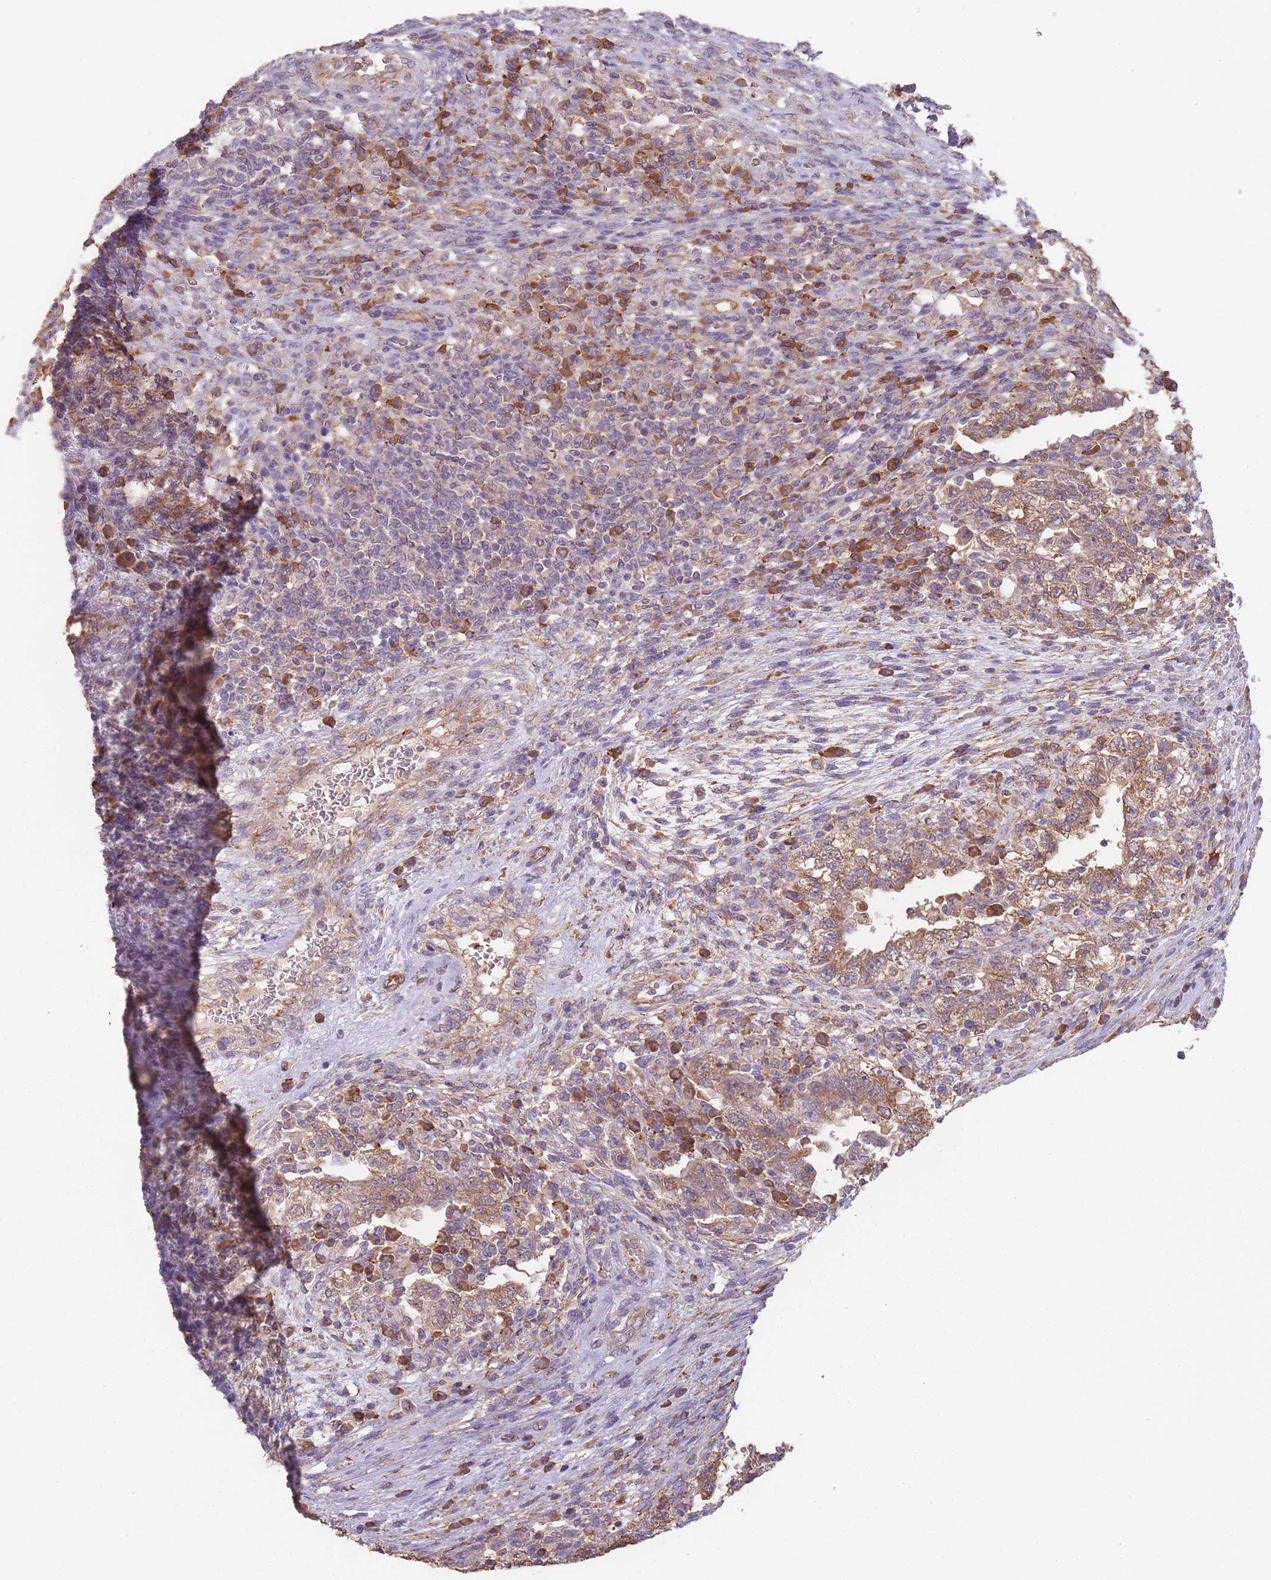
{"staining": {"intensity": "moderate", "quantity": ">75%", "location": "cytoplasmic/membranous"}, "tissue": "testis cancer", "cell_type": "Tumor cells", "image_type": "cancer", "snomed": [{"axis": "morphology", "description": "Carcinoma, Embryonal, NOS"}, {"axis": "topography", "description": "Testis"}], "caption": "Immunohistochemical staining of human testis embryonal carcinoma shows medium levels of moderate cytoplasmic/membranous expression in approximately >75% of tumor cells.", "gene": "SANBR", "patient": {"sex": "male", "age": 26}}